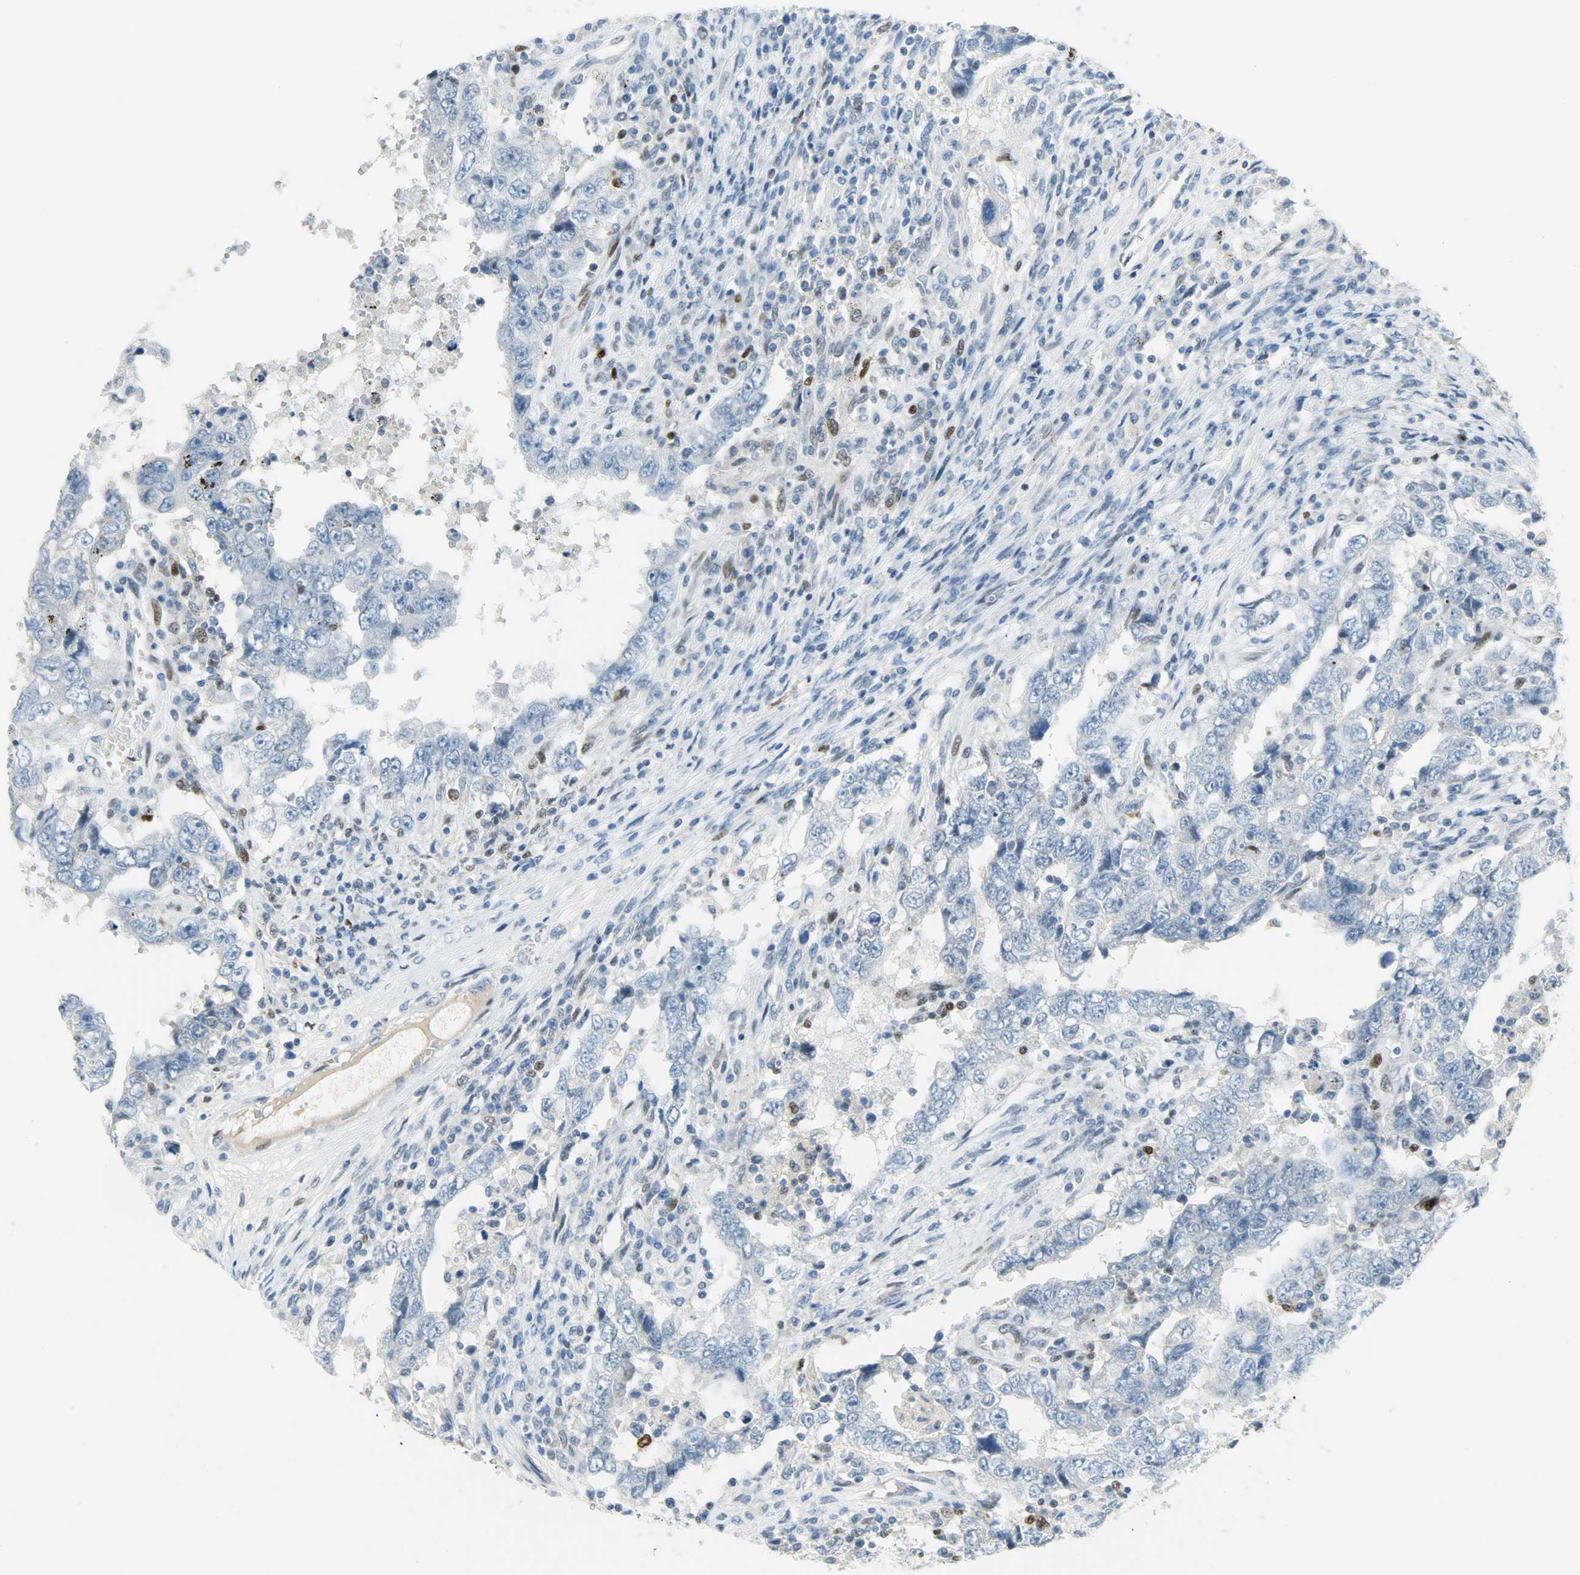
{"staining": {"intensity": "negative", "quantity": "none", "location": "none"}, "tissue": "testis cancer", "cell_type": "Tumor cells", "image_type": "cancer", "snomed": [{"axis": "morphology", "description": "Carcinoma, Embryonal, NOS"}, {"axis": "topography", "description": "Testis"}], "caption": "Testis cancer (embryonal carcinoma) was stained to show a protein in brown. There is no significant staining in tumor cells.", "gene": "JUNB", "patient": {"sex": "male", "age": 26}}